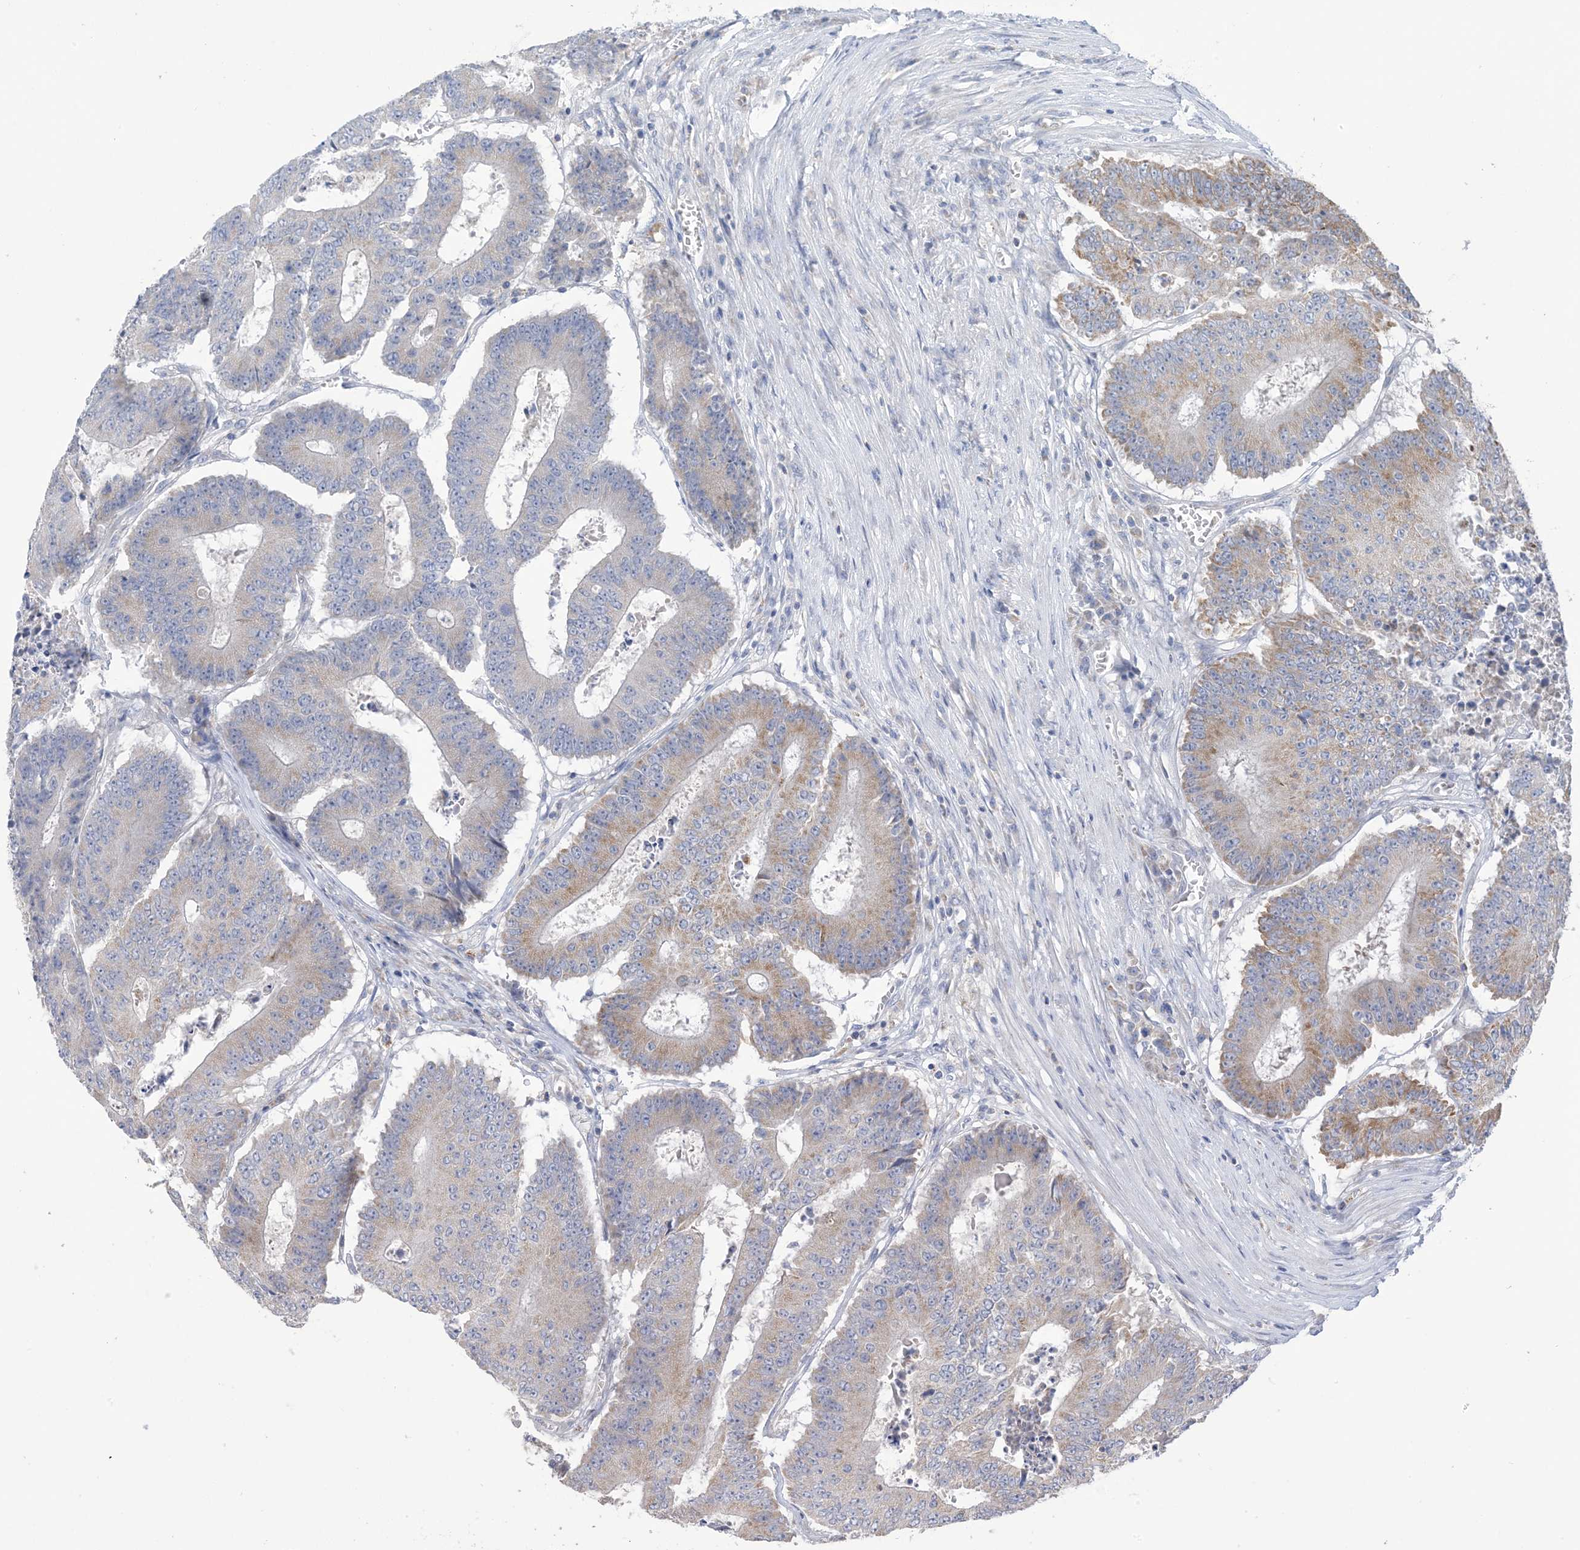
{"staining": {"intensity": "moderate", "quantity": "<25%", "location": "cytoplasmic/membranous"}, "tissue": "colorectal cancer", "cell_type": "Tumor cells", "image_type": "cancer", "snomed": [{"axis": "morphology", "description": "Adenocarcinoma, NOS"}, {"axis": "topography", "description": "Colon"}], "caption": "Colorectal cancer stained with IHC displays moderate cytoplasmic/membranous staining in about <25% of tumor cells.", "gene": "CLEC16A", "patient": {"sex": "male", "age": 87}}